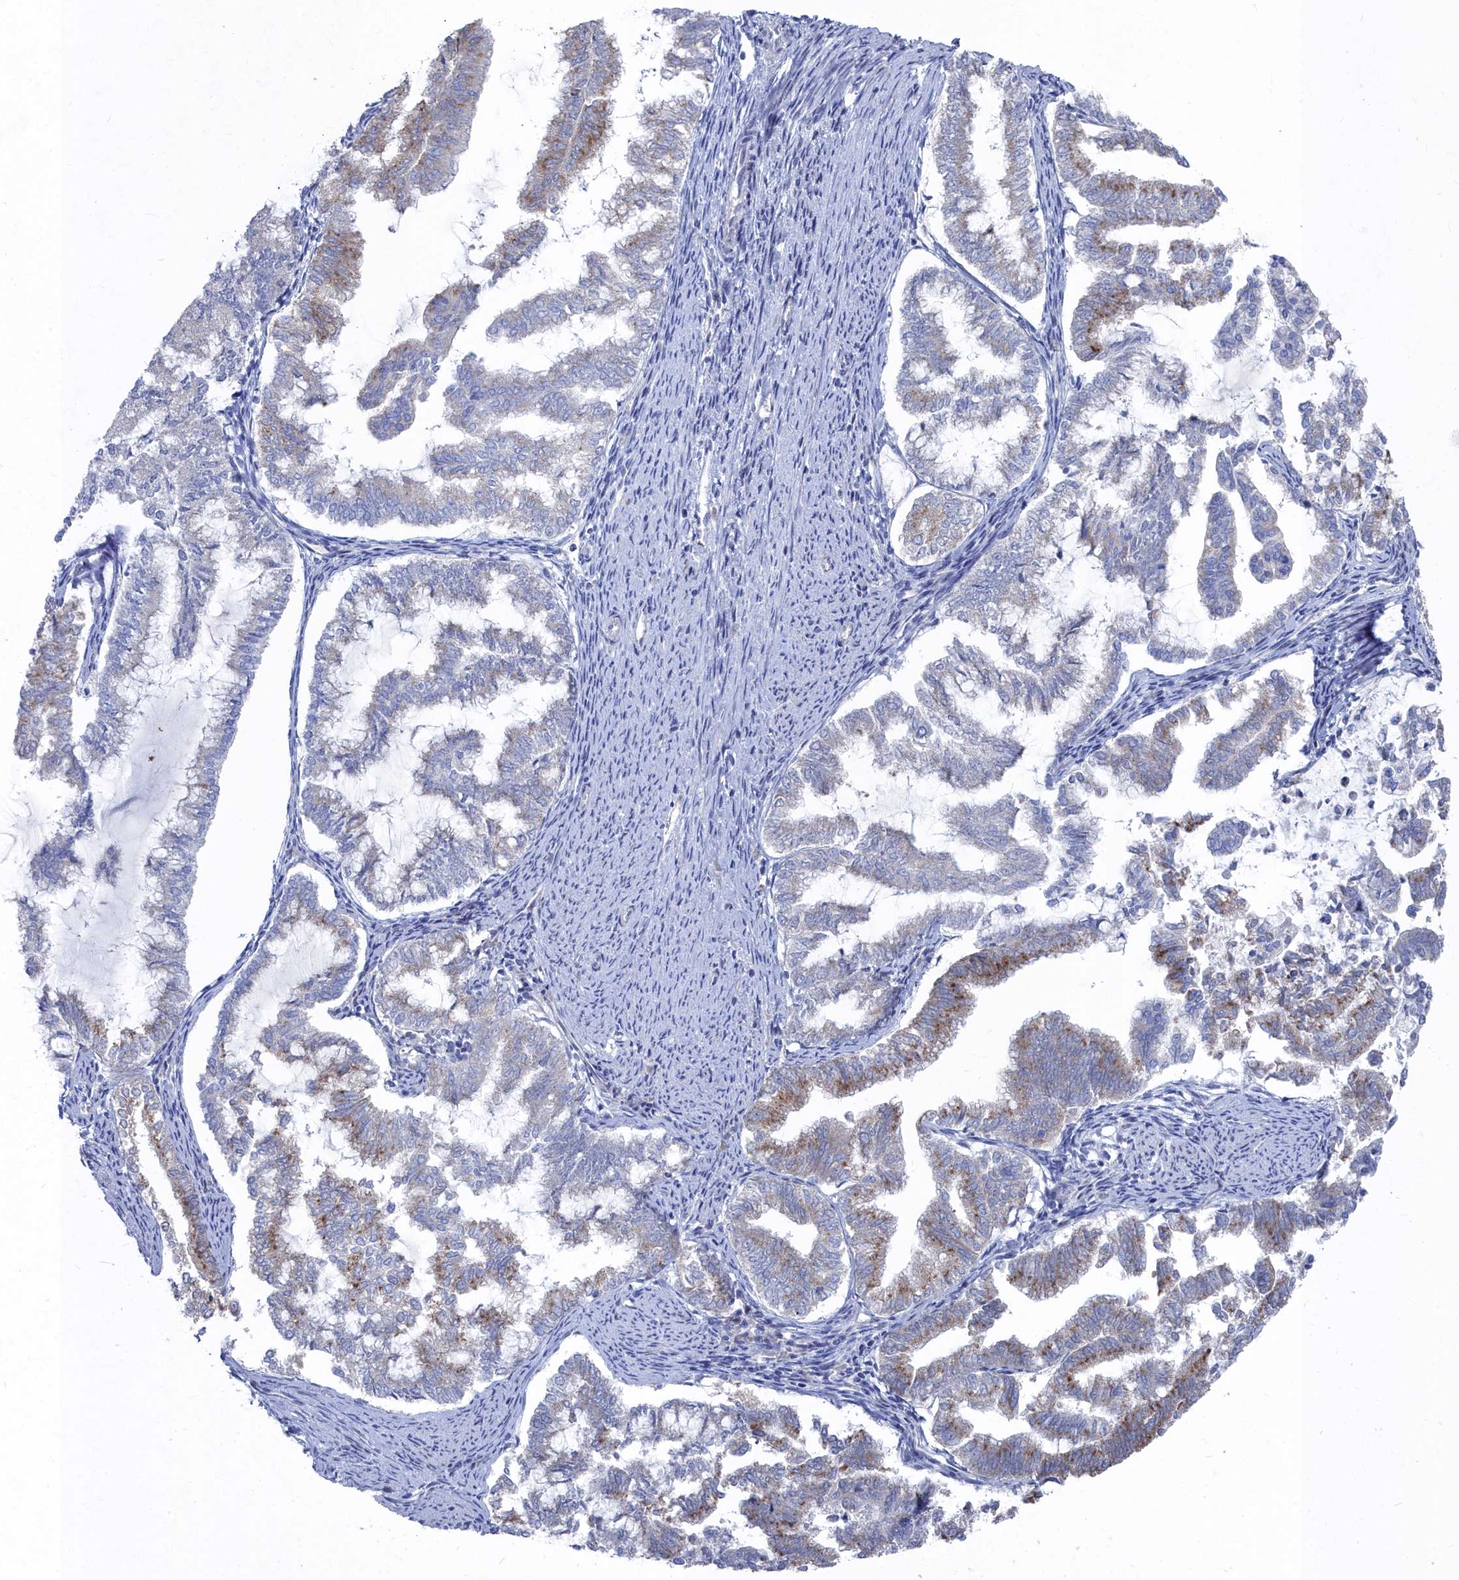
{"staining": {"intensity": "moderate", "quantity": "25%-75%", "location": "cytoplasmic/membranous"}, "tissue": "endometrial cancer", "cell_type": "Tumor cells", "image_type": "cancer", "snomed": [{"axis": "morphology", "description": "Adenocarcinoma, NOS"}, {"axis": "topography", "description": "Endometrium"}], "caption": "The immunohistochemical stain labels moderate cytoplasmic/membranous expression in tumor cells of adenocarcinoma (endometrial) tissue.", "gene": "CCDC149", "patient": {"sex": "female", "age": 79}}